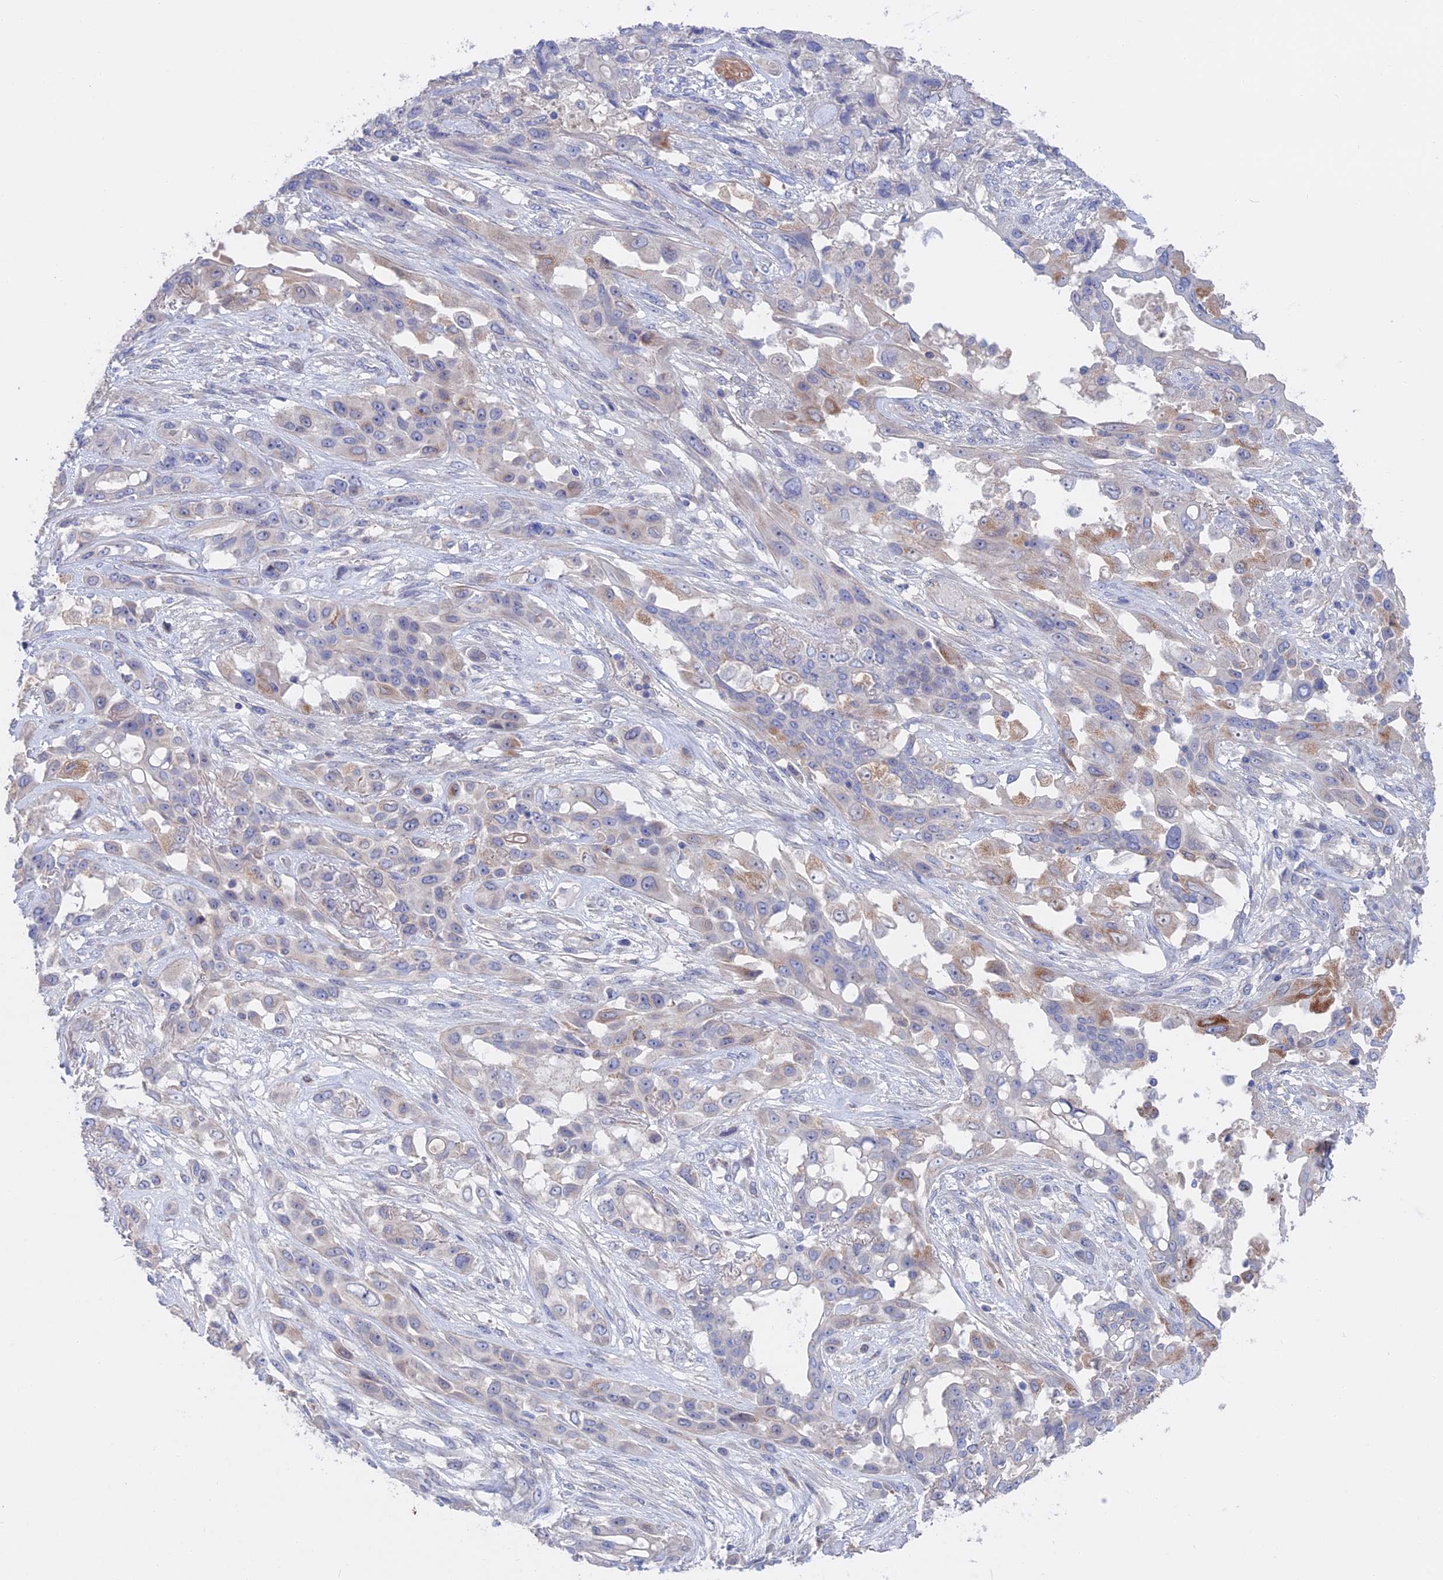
{"staining": {"intensity": "weak", "quantity": "<25%", "location": "cytoplasmic/membranous"}, "tissue": "lung cancer", "cell_type": "Tumor cells", "image_type": "cancer", "snomed": [{"axis": "morphology", "description": "Squamous cell carcinoma, NOS"}, {"axis": "topography", "description": "Lung"}], "caption": "Tumor cells are negative for protein expression in human squamous cell carcinoma (lung).", "gene": "SLC2A6", "patient": {"sex": "female", "age": 70}}